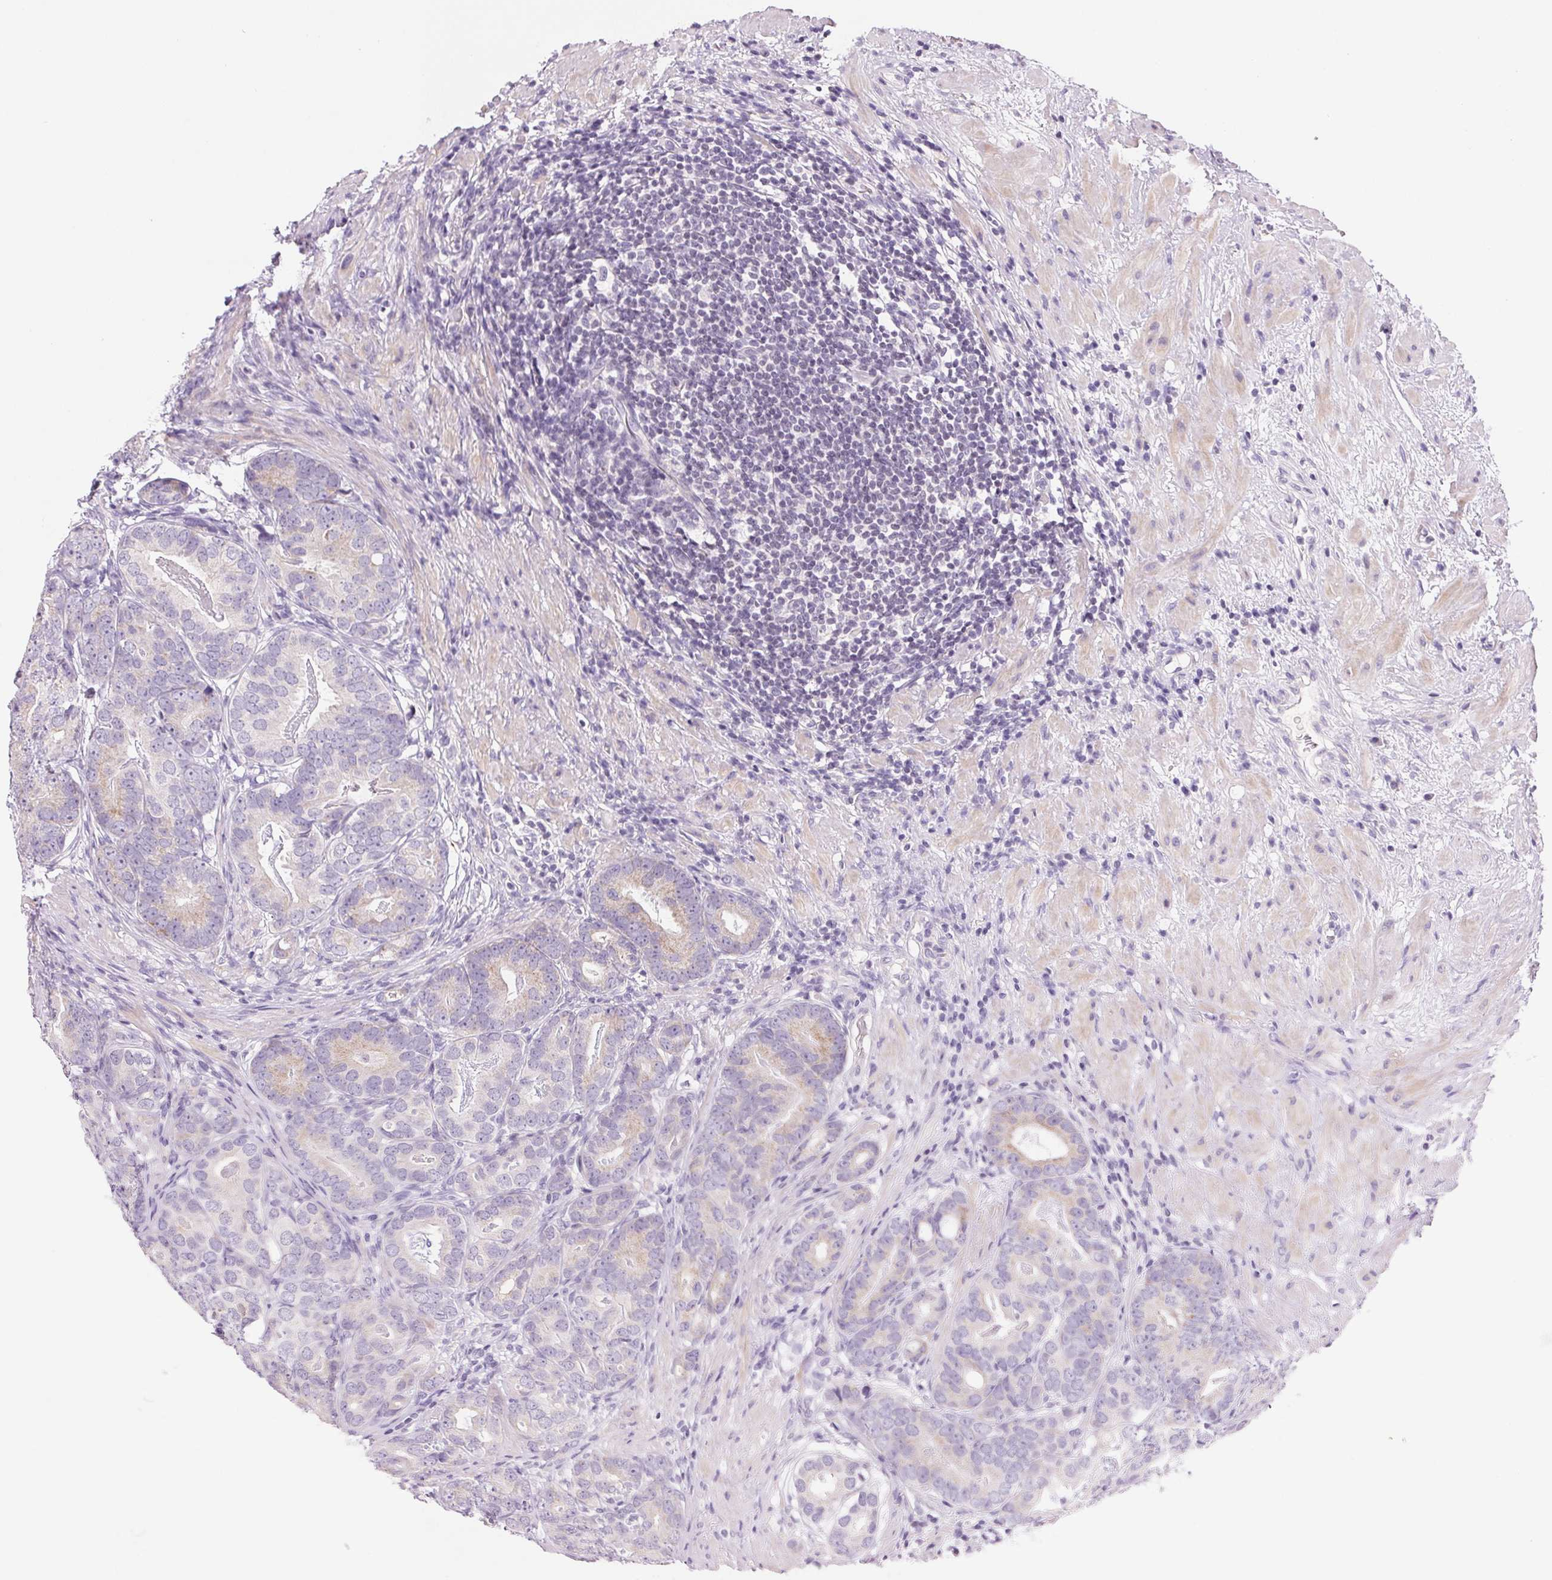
{"staining": {"intensity": "weak", "quantity": "<25%", "location": "cytoplasmic/membranous"}, "tissue": "prostate cancer", "cell_type": "Tumor cells", "image_type": "cancer", "snomed": [{"axis": "morphology", "description": "Adenocarcinoma, Low grade"}, {"axis": "topography", "description": "Prostate and seminal vesicle, NOS"}], "caption": "Human low-grade adenocarcinoma (prostate) stained for a protein using IHC demonstrates no expression in tumor cells.", "gene": "CYP11B1", "patient": {"sex": "male", "age": 71}}